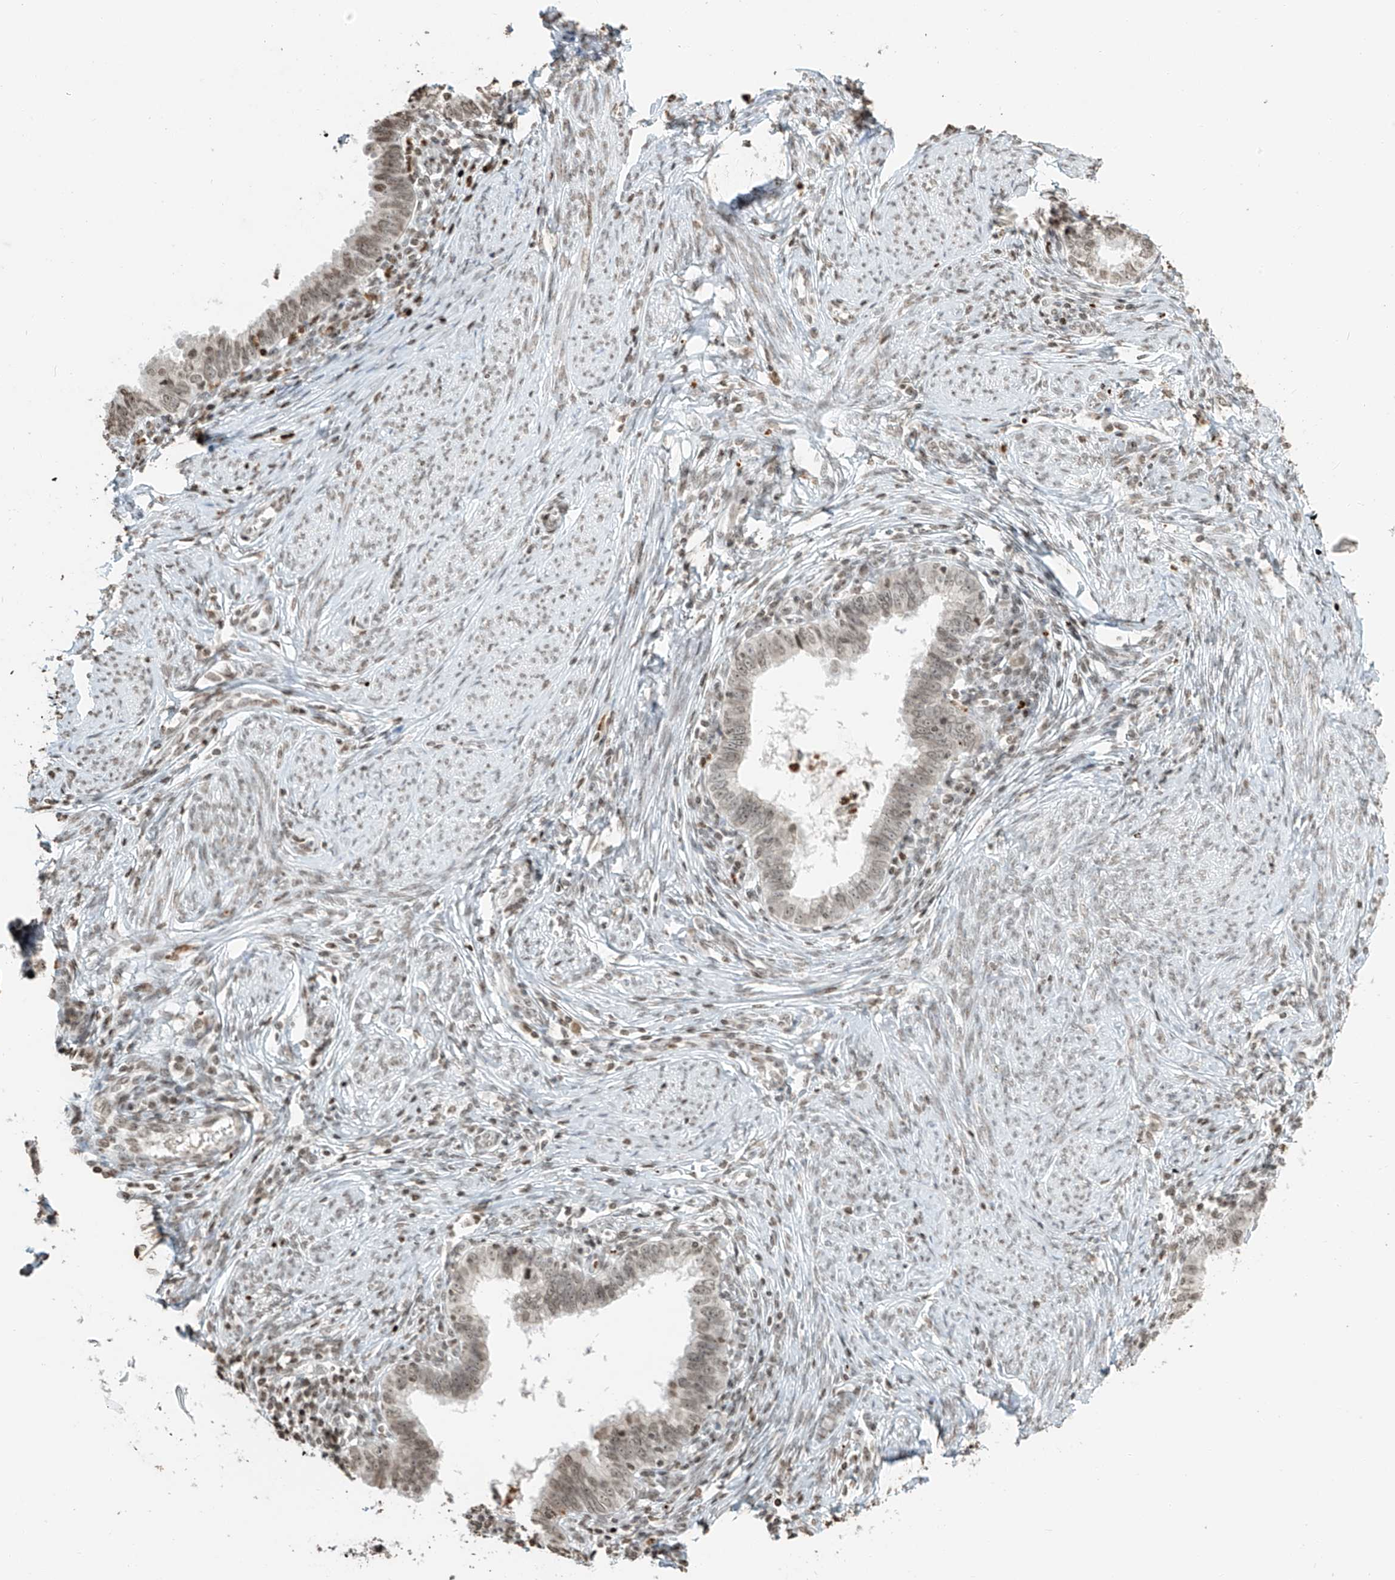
{"staining": {"intensity": "weak", "quantity": ">75%", "location": "nuclear"}, "tissue": "cervical cancer", "cell_type": "Tumor cells", "image_type": "cancer", "snomed": [{"axis": "morphology", "description": "Adenocarcinoma, NOS"}, {"axis": "topography", "description": "Cervix"}], "caption": "Tumor cells display low levels of weak nuclear staining in about >75% of cells in human adenocarcinoma (cervical).", "gene": "C17orf58", "patient": {"sex": "female", "age": 36}}